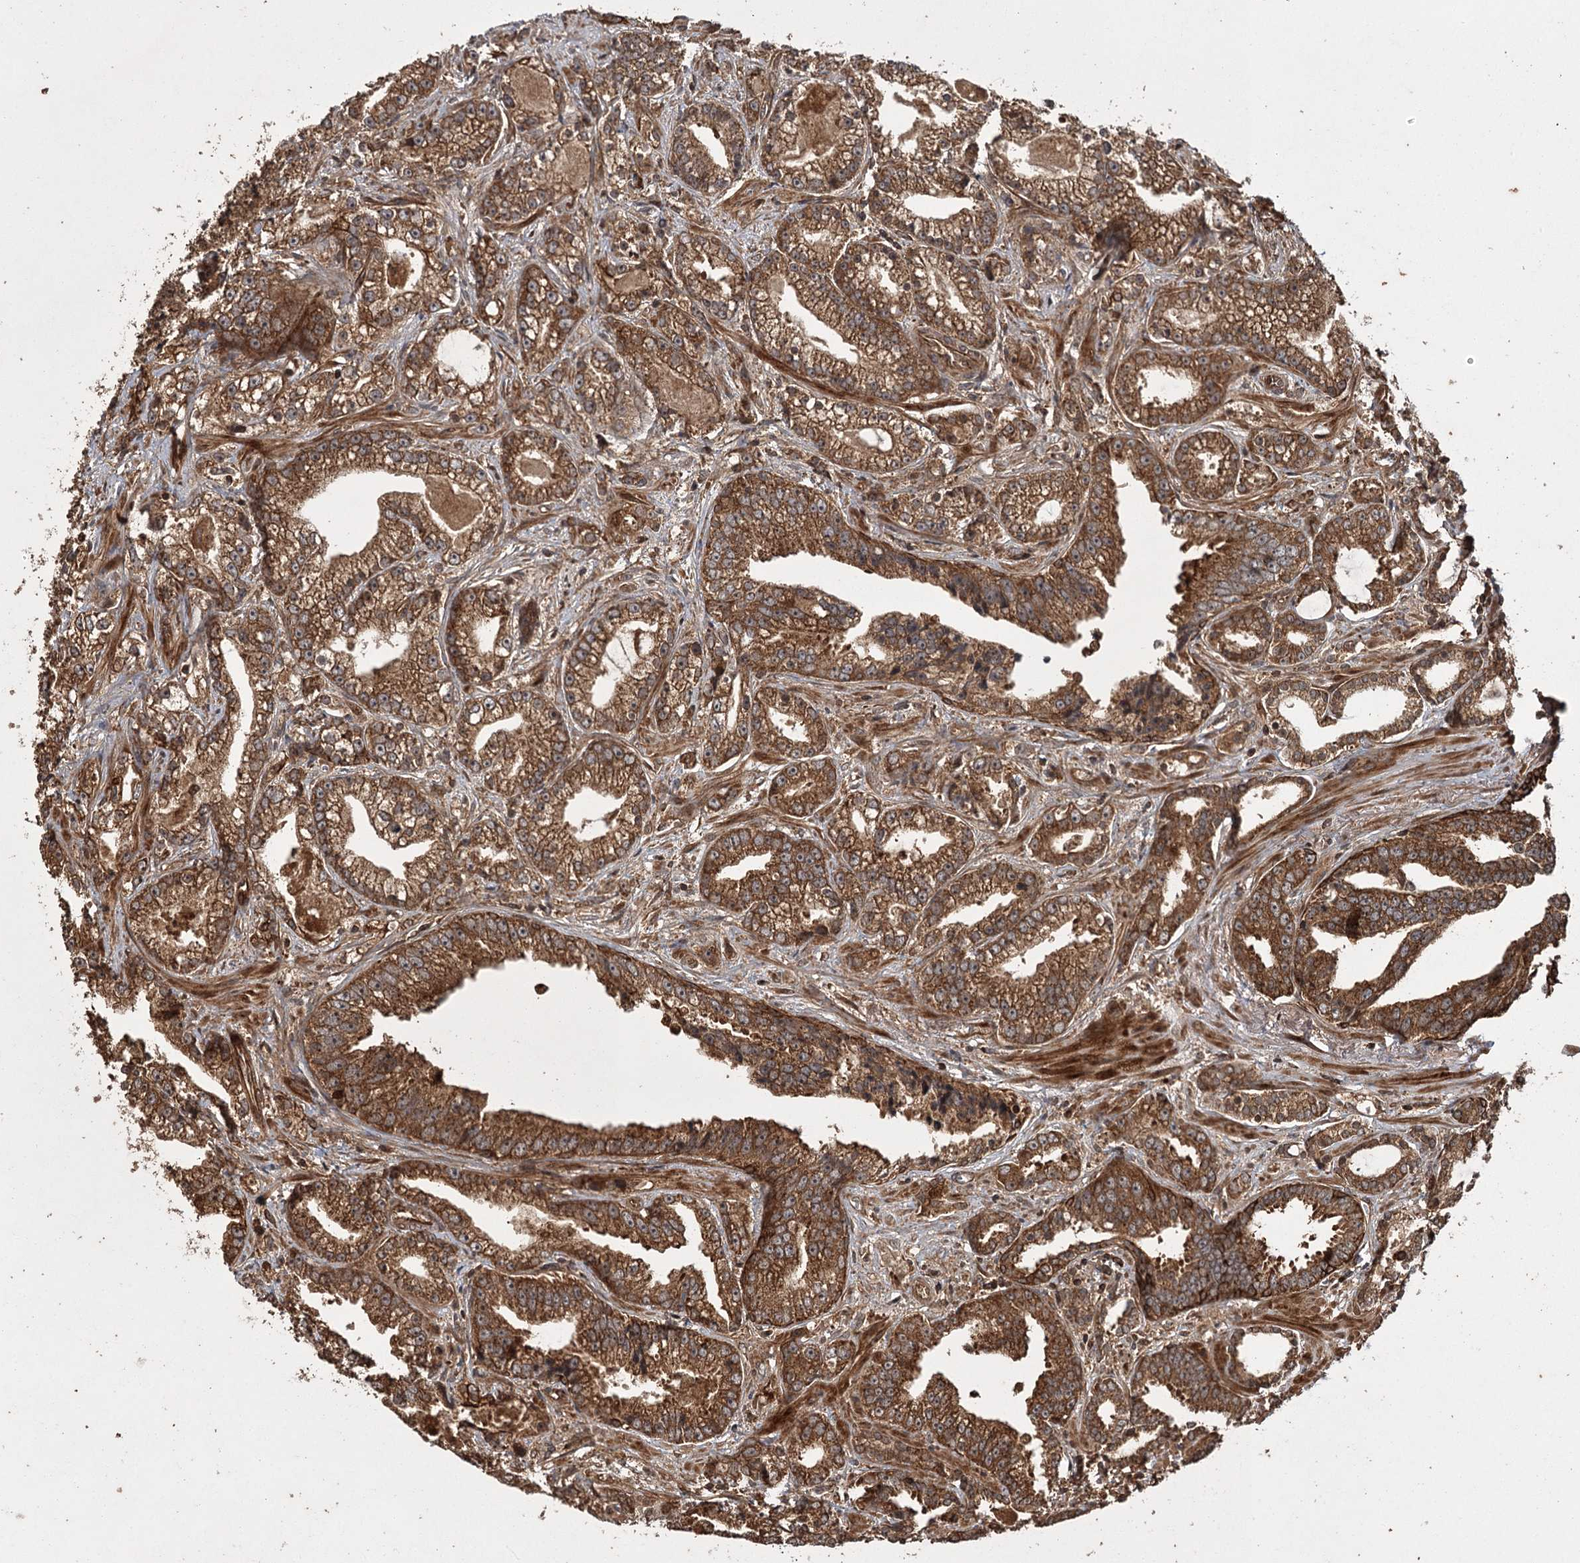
{"staining": {"intensity": "moderate", "quantity": ">75%", "location": "cytoplasmic/membranous"}, "tissue": "prostate cancer", "cell_type": "Tumor cells", "image_type": "cancer", "snomed": [{"axis": "morphology", "description": "Adenocarcinoma, High grade"}, {"axis": "topography", "description": "Prostate and seminal vesicle, NOS"}], "caption": "High-power microscopy captured an immunohistochemistry micrograph of prostate cancer (adenocarcinoma (high-grade)), revealing moderate cytoplasmic/membranous staining in approximately >75% of tumor cells. The protein is shown in brown color, while the nuclei are stained blue.", "gene": "RPAP3", "patient": {"sex": "male", "age": 67}}